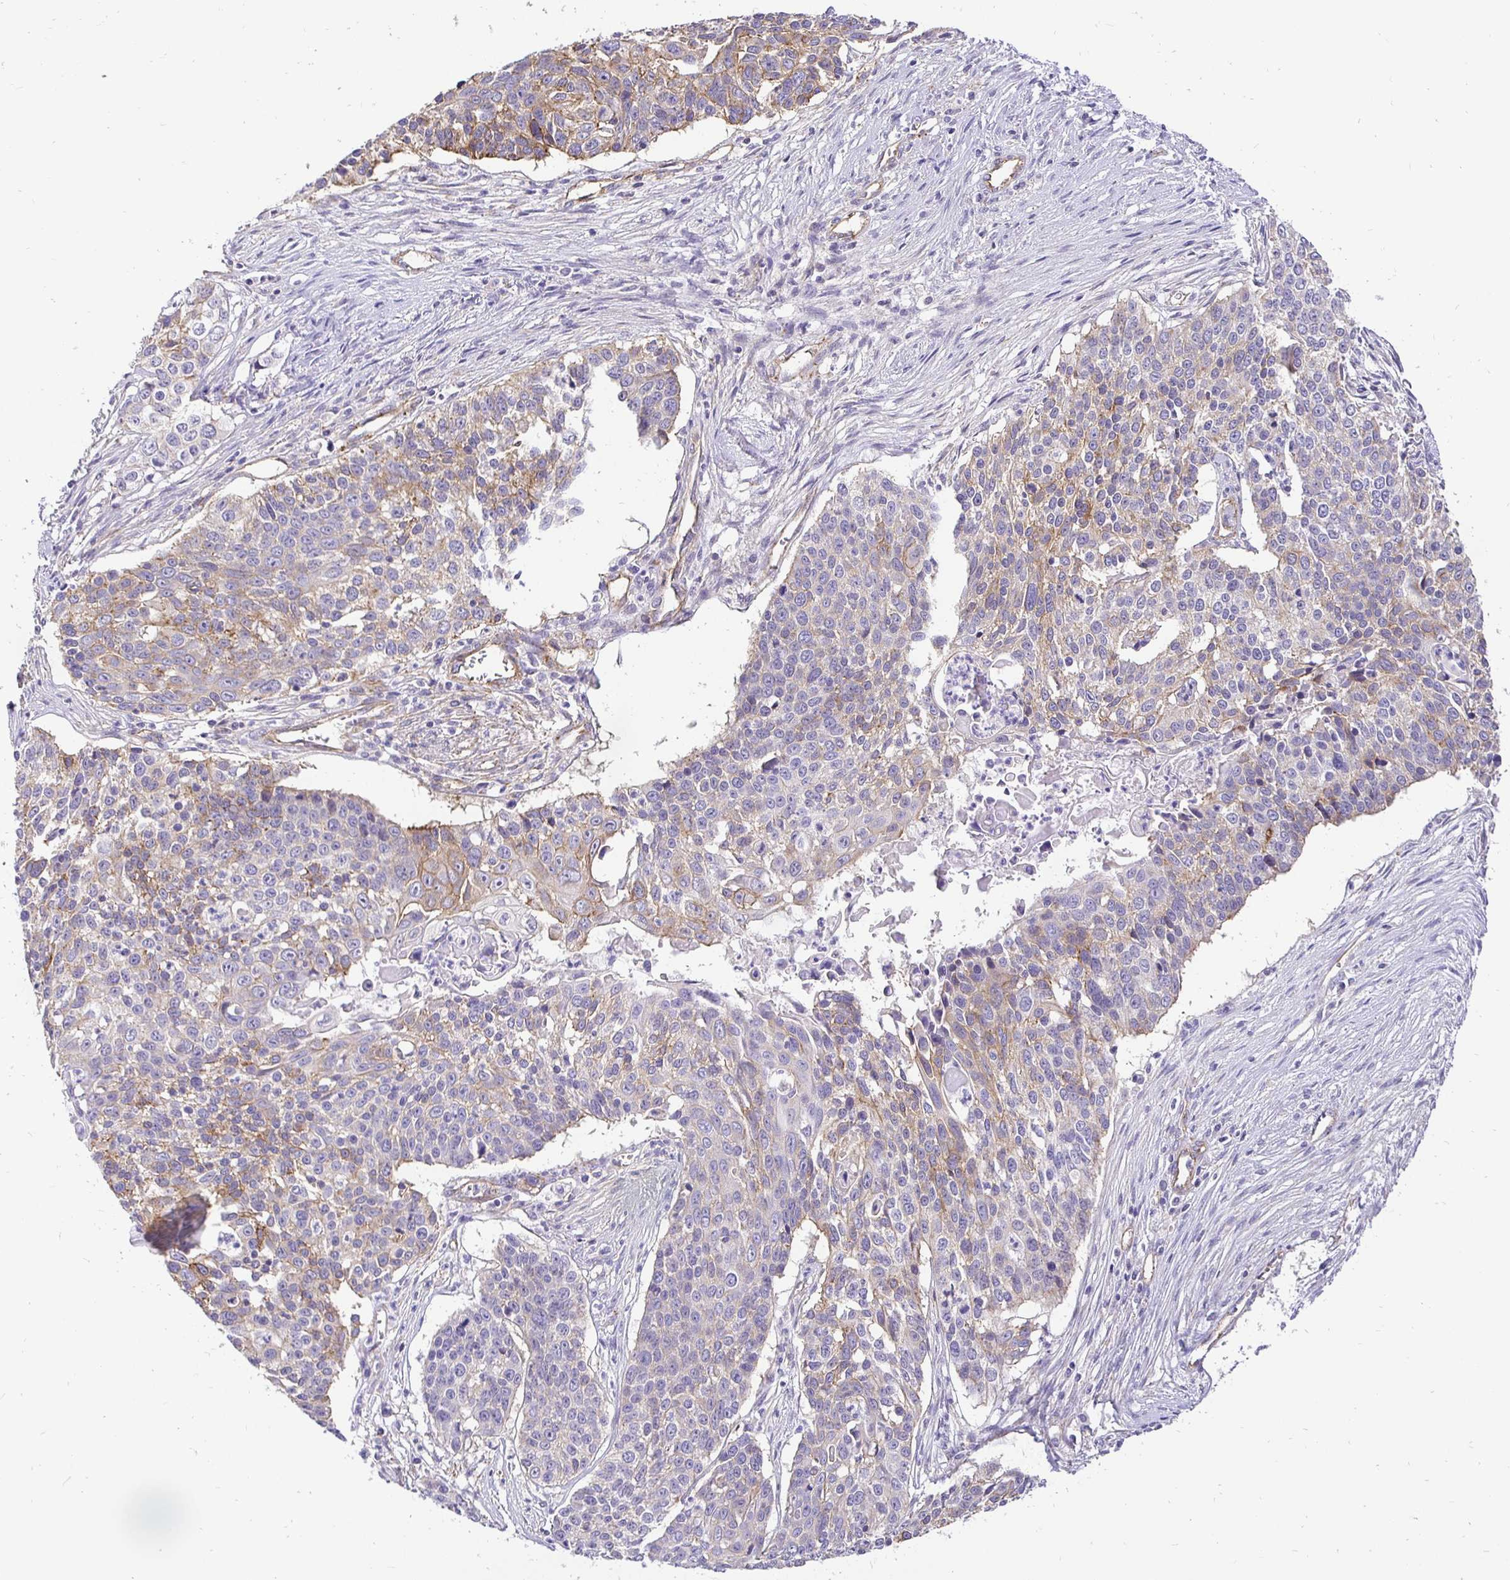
{"staining": {"intensity": "weak", "quantity": "25%-75%", "location": "cytoplasmic/membranous"}, "tissue": "lung cancer", "cell_type": "Tumor cells", "image_type": "cancer", "snomed": [{"axis": "morphology", "description": "Squamous cell carcinoma, NOS"}, {"axis": "morphology", "description": "Squamous cell carcinoma, metastatic, NOS"}, {"axis": "topography", "description": "Lung"}, {"axis": "topography", "description": "Pleura, NOS"}], "caption": "A brown stain shows weak cytoplasmic/membranous expression of a protein in human lung cancer tumor cells. (brown staining indicates protein expression, while blue staining denotes nuclei).", "gene": "SLC9A1", "patient": {"sex": "male", "age": 72}}